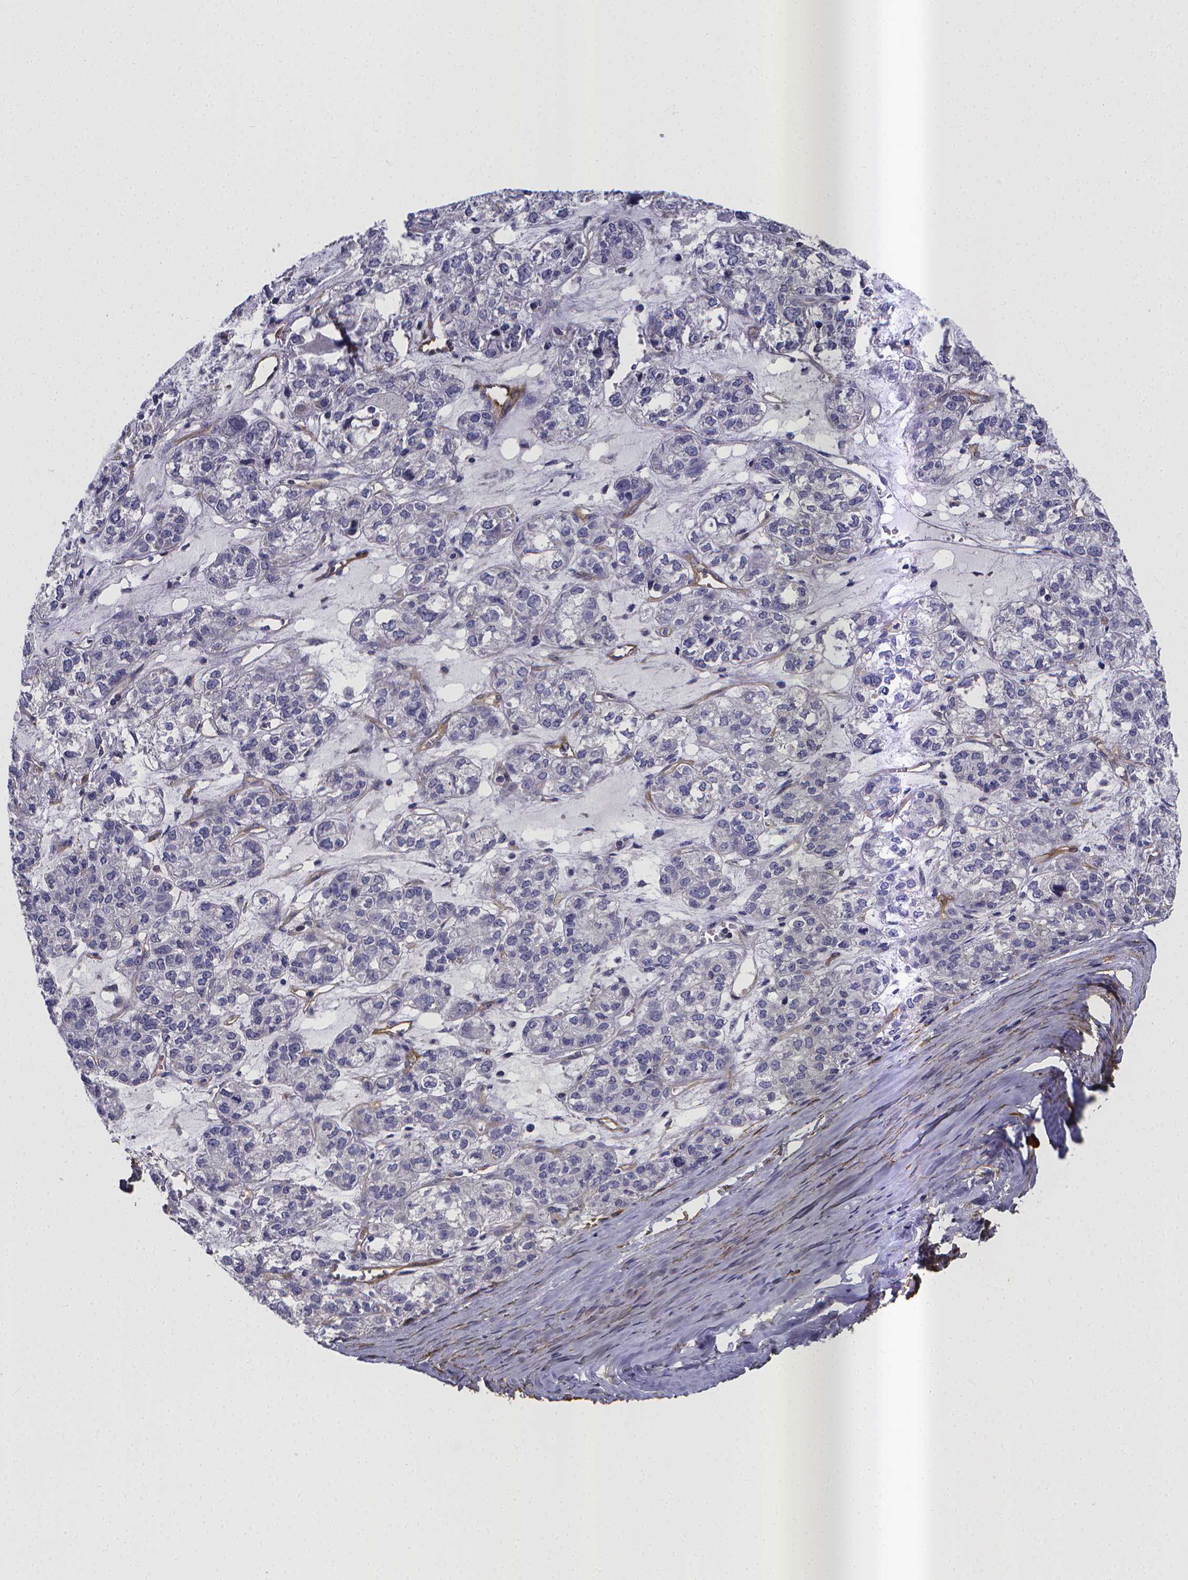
{"staining": {"intensity": "negative", "quantity": "none", "location": "none"}, "tissue": "ovarian cancer", "cell_type": "Tumor cells", "image_type": "cancer", "snomed": [{"axis": "morphology", "description": "Carcinoma, endometroid"}, {"axis": "topography", "description": "Ovary"}], "caption": "DAB immunohistochemical staining of human ovarian cancer (endometroid carcinoma) exhibits no significant positivity in tumor cells.", "gene": "RERG", "patient": {"sex": "female", "age": 64}}